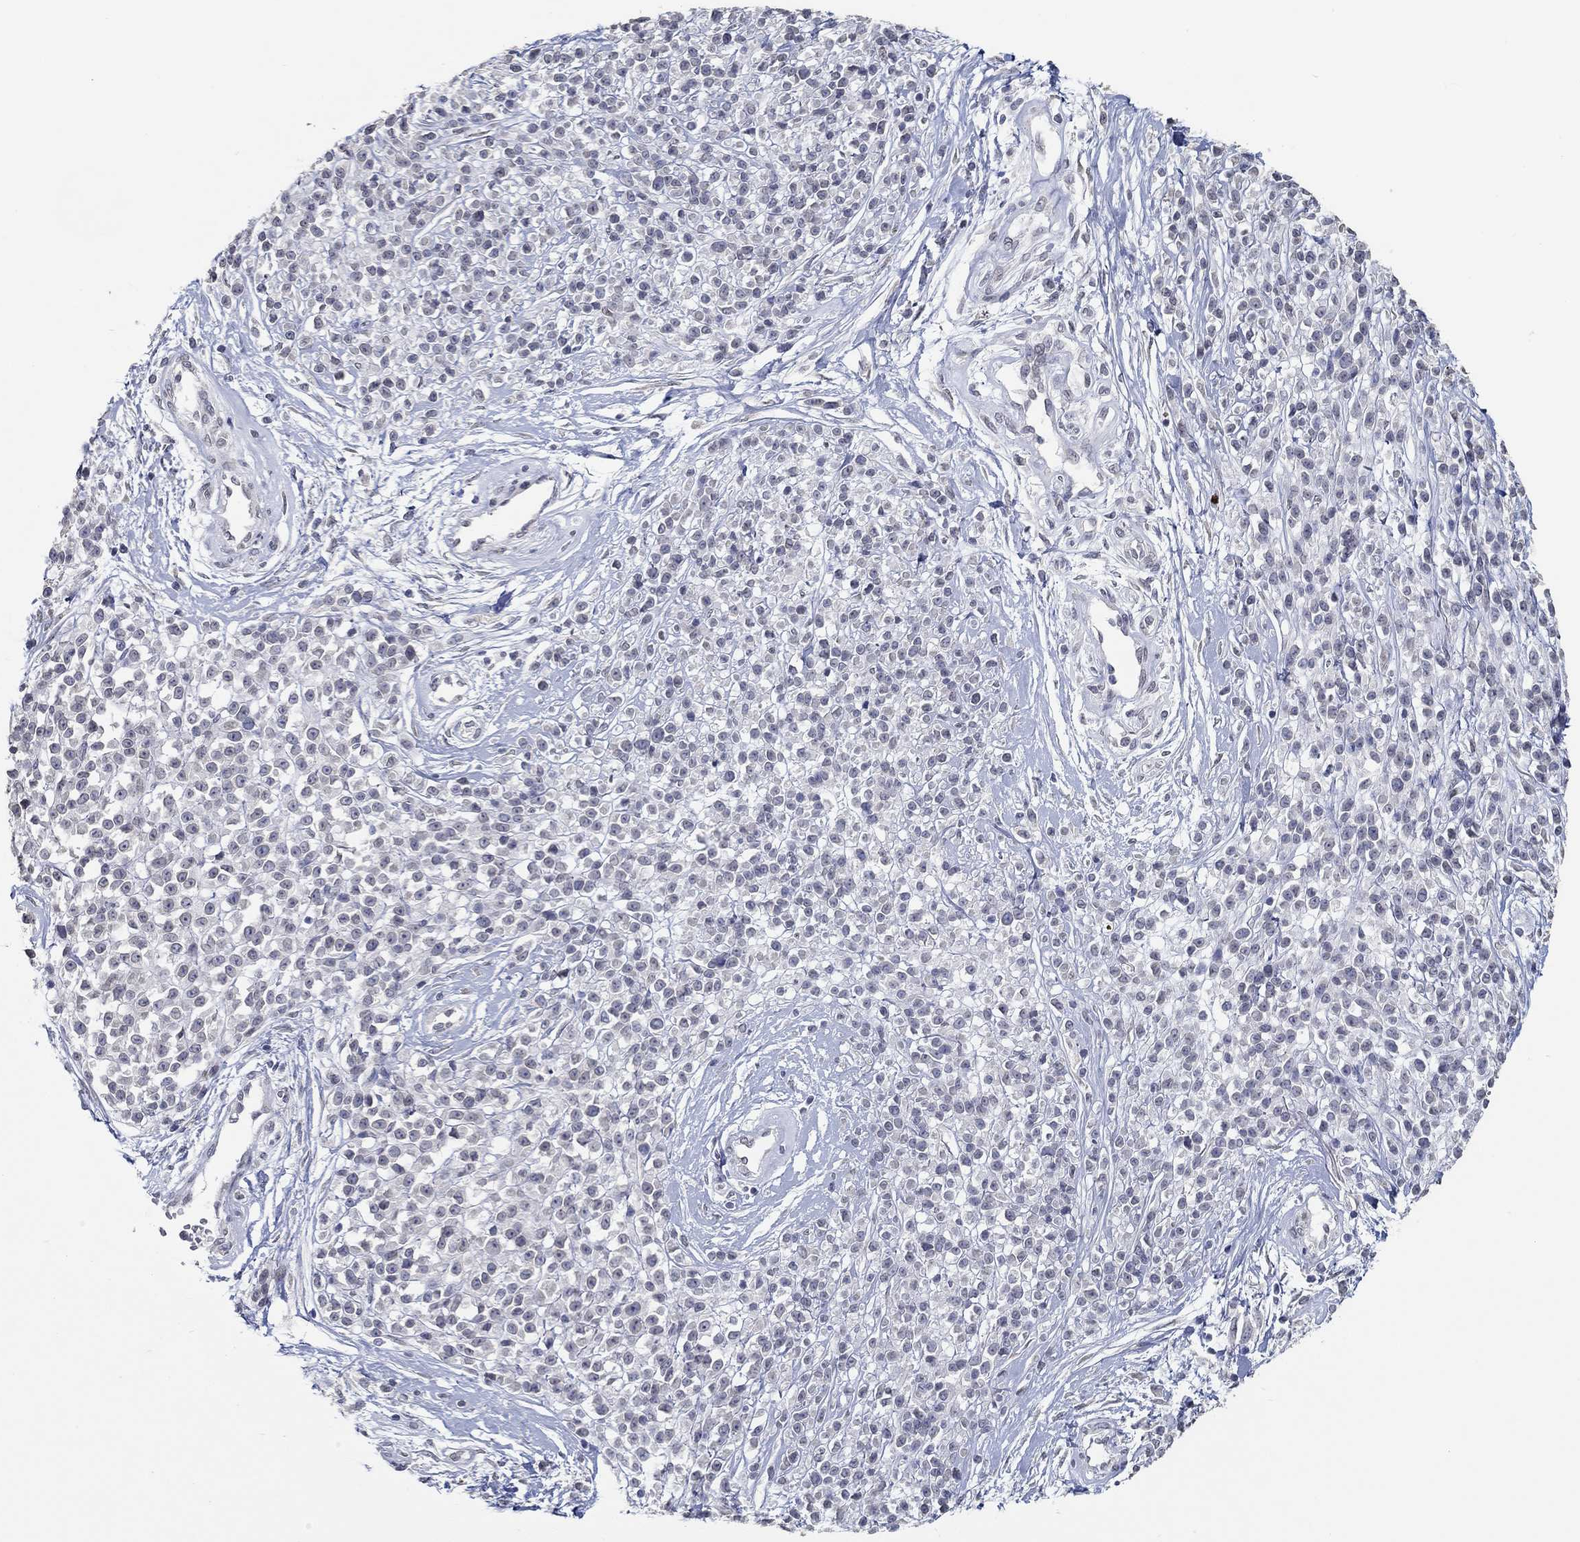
{"staining": {"intensity": "negative", "quantity": "none", "location": "none"}, "tissue": "melanoma", "cell_type": "Tumor cells", "image_type": "cancer", "snomed": [{"axis": "morphology", "description": "Malignant melanoma, NOS"}, {"axis": "topography", "description": "Skin"}, {"axis": "topography", "description": "Skin of trunk"}], "caption": "Immunohistochemical staining of malignant melanoma exhibits no significant staining in tumor cells.", "gene": "NUP155", "patient": {"sex": "male", "age": 74}}